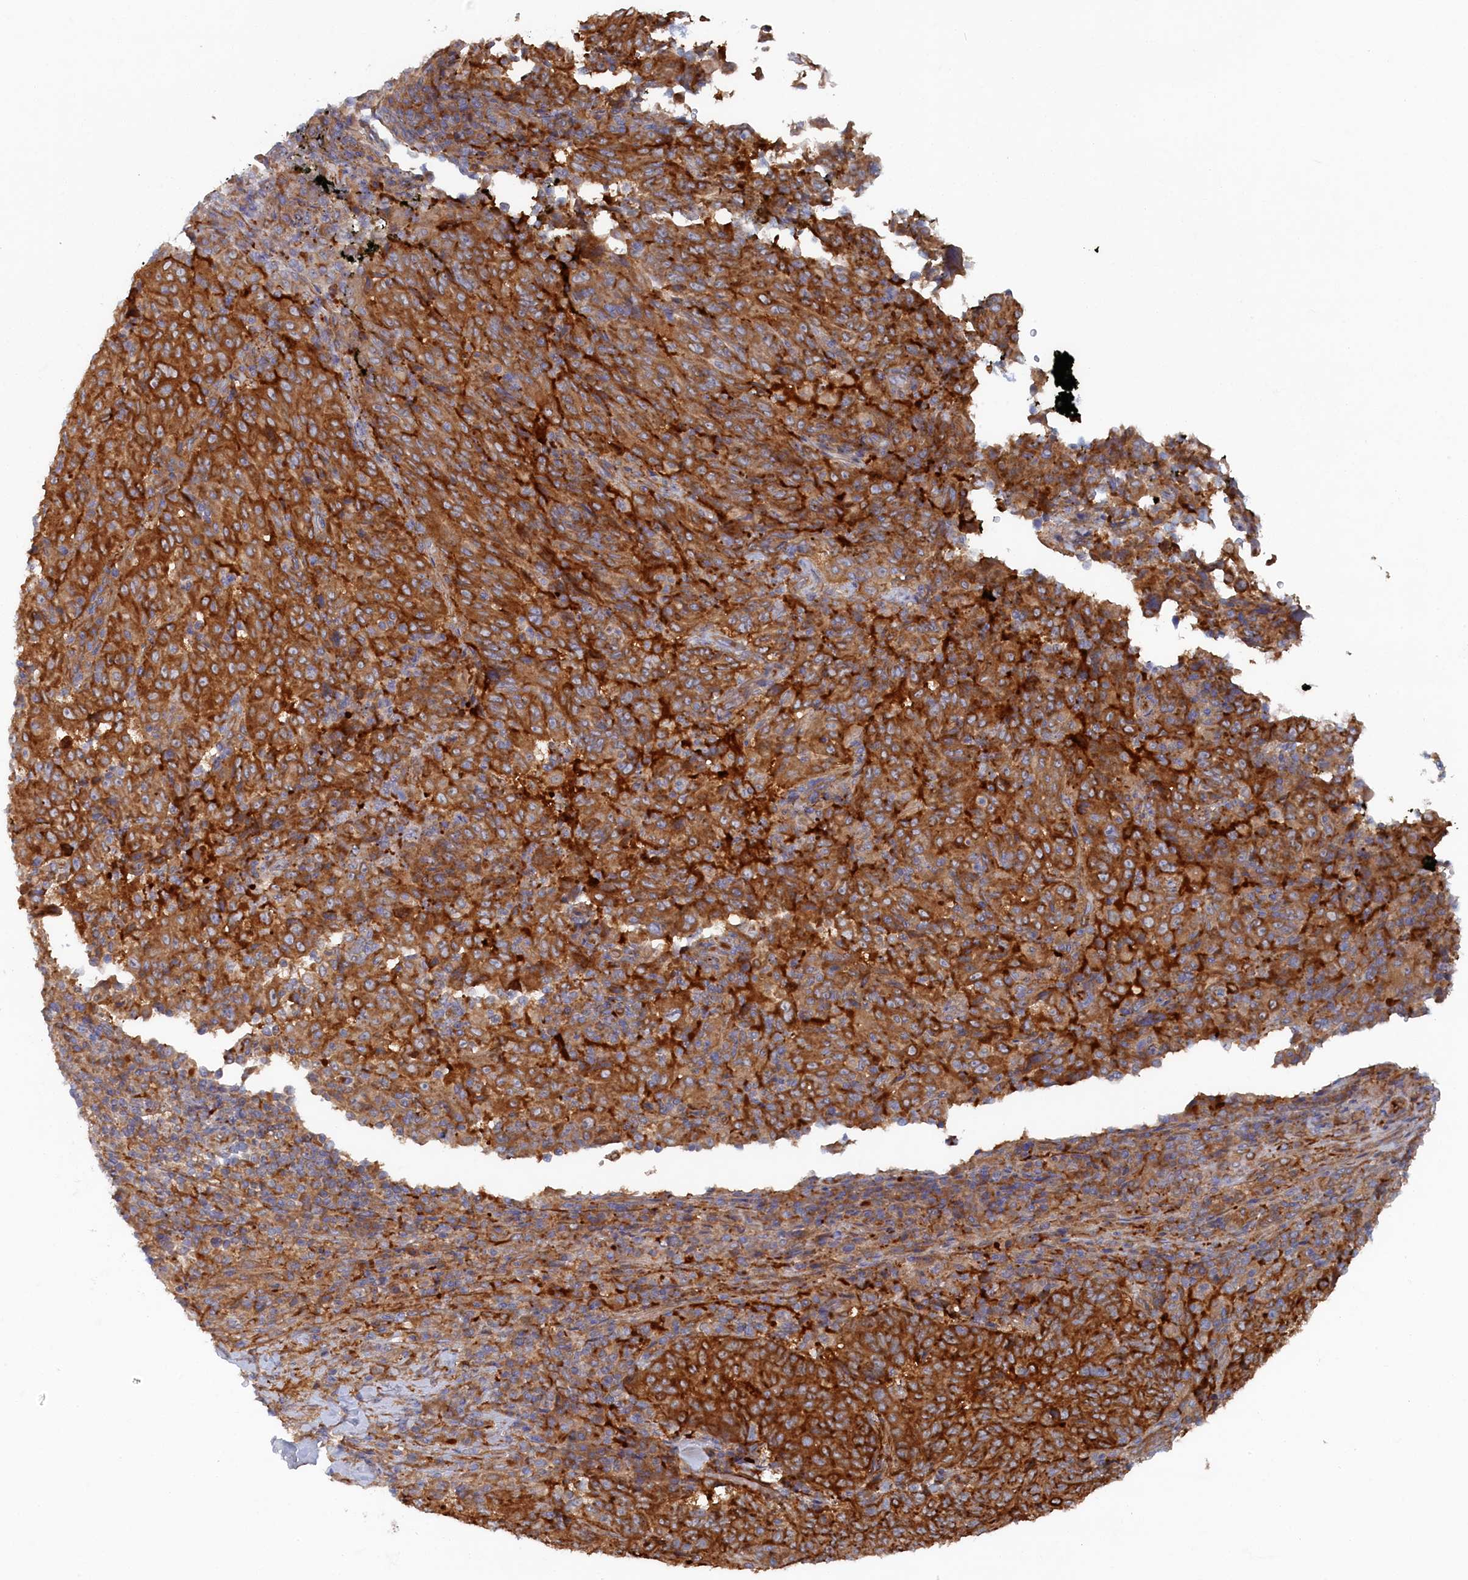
{"staining": {"intensity": "moderate", "quantity": ">75%", "location": "cytoplasmic/membranous"}, "tissue": "pancreatic cancer", "cell_type": "Tumor cells", "image_type": "cancer", "snomed": [{"axis": "morphology", "description": "Adenocarcinoma, NOS"}, {"axis": "topography", "description": "Pancreas"}], "caption": "DAB immunohistochemical staining of human pancreatic cancer (adenocarcinoma) displays moderate cytoplasmic/membranous protein expression in about >75% of tumor cells.", "gene": "TMEM196", "patient": {"sex": "male", "age": 63}}